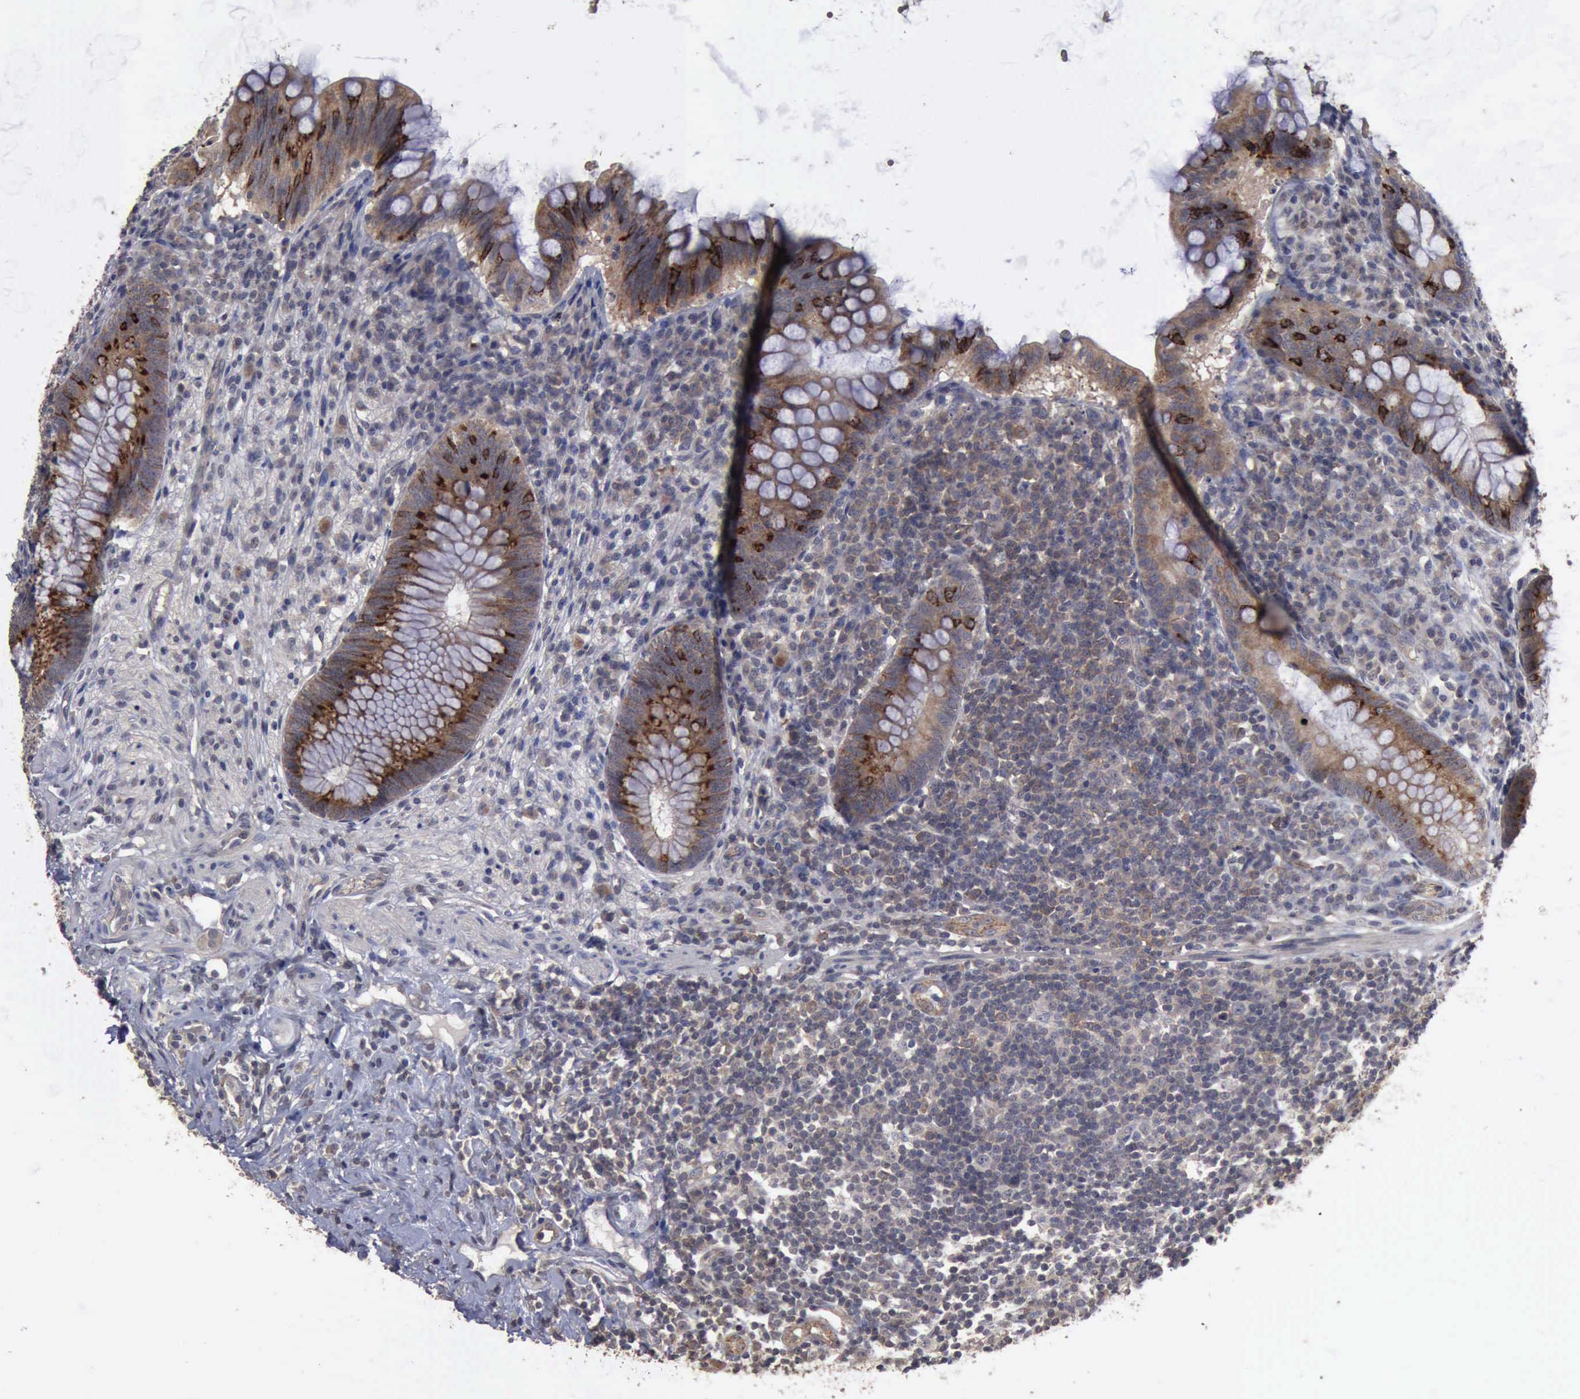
{"staining": {"intensity": "moderate", "quantity": "25%-75%", "location": "cytoplasmic/membranous"}, "tissue": "appendix", "cell_type": "Glandular cells", "image_type": "normal", "snomed": [{"axis": "morphology", "description": "Normal tissue, NOS"}, {"axis": "topography", "description": "Appendix"}], "caption": "Protein staining exhibits moderate cytoplasmic/membranous staining in approximately 25%-75% of glandular cells in benign appendix.", "gene": "CRKL", "patient": {"sex": "female", "age": 66}}